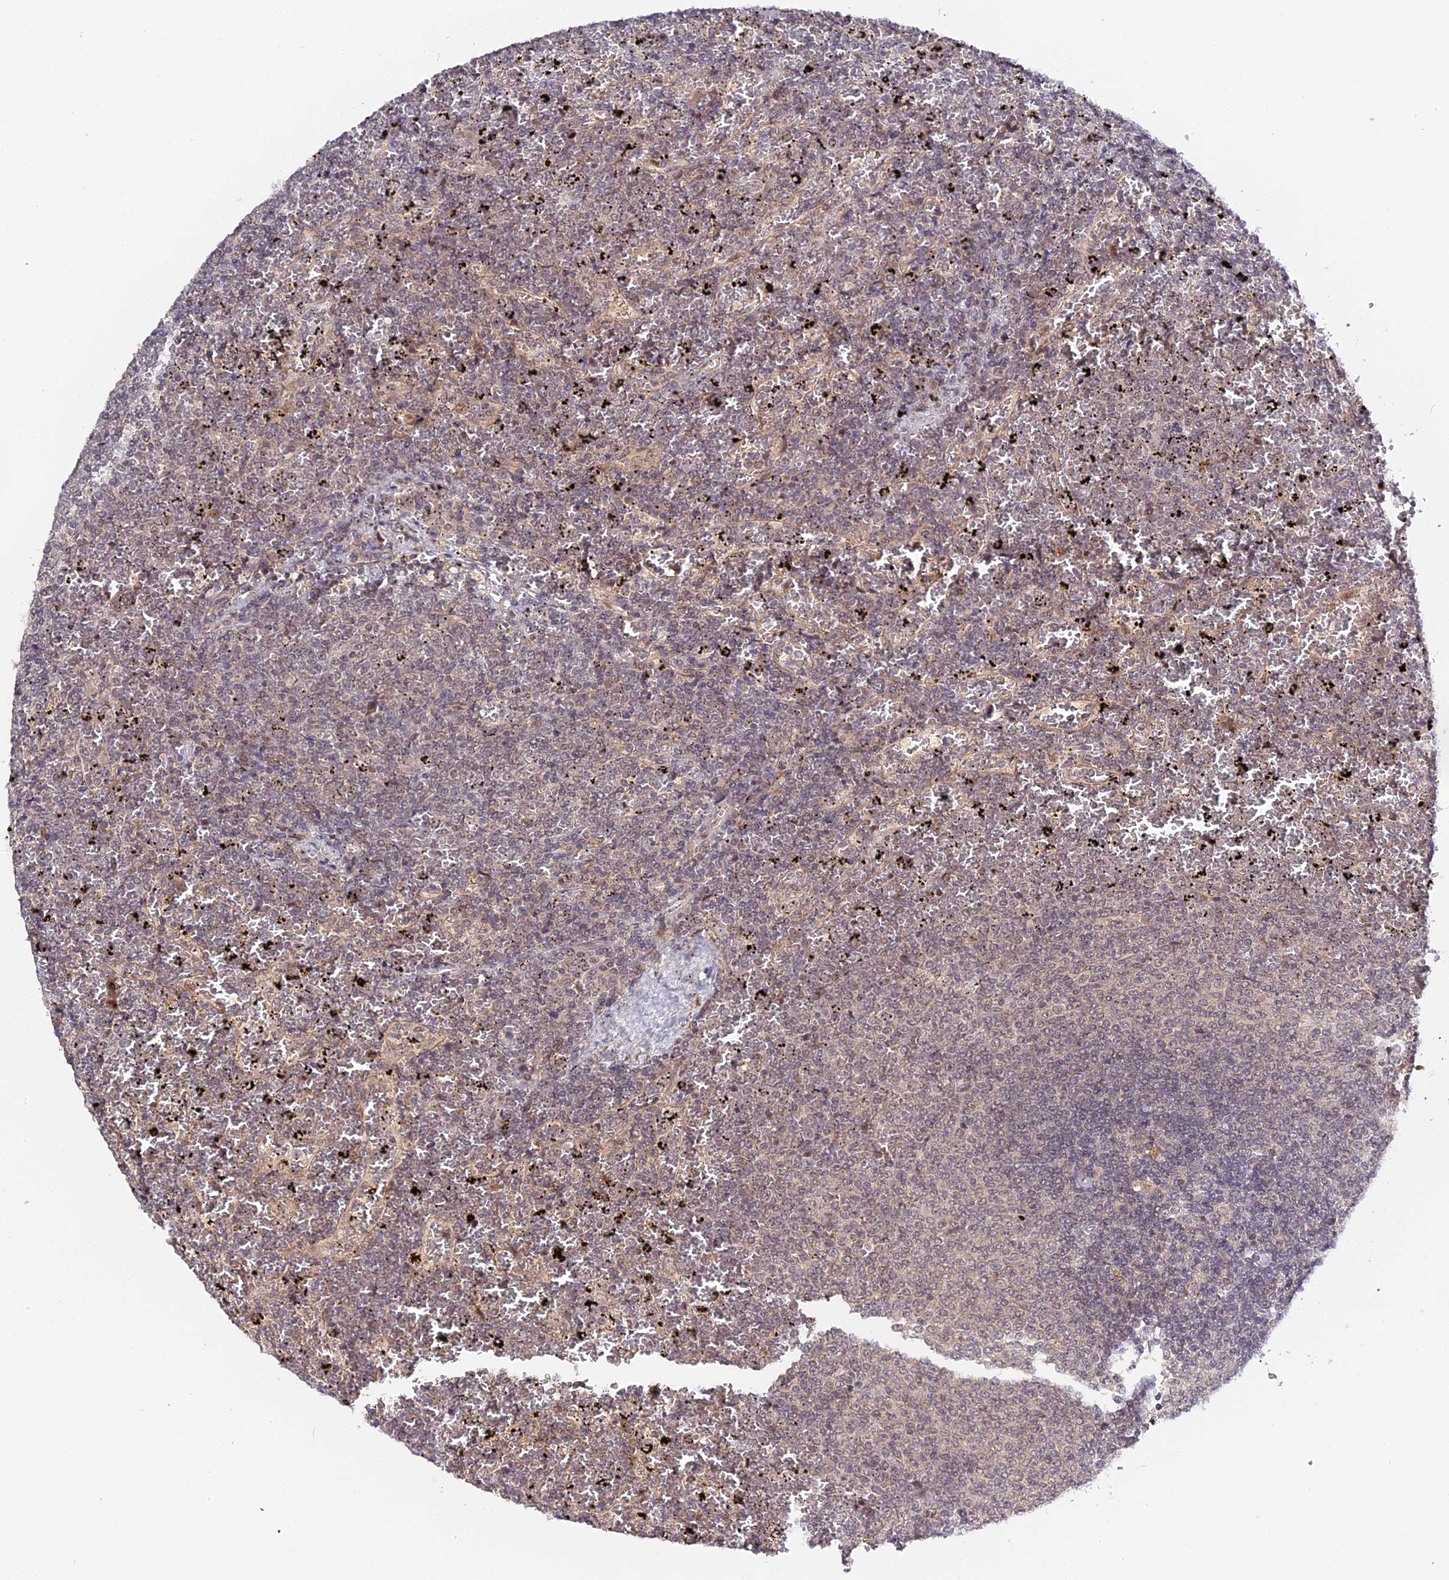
{"staining": {"intensity": "negative", "quantity": "none", "location": "none"}, "tissue": "lymphoma", "cell_type": "Tumor cells", "image_type": "cancer", "snomed": [{"axis": "morphology", "description": "Malignant lymphoma, non-Hodgkin's type, Low grade"}, {"axis": "topography", "description": "Spleen"}], "caption": "Immunohistochemistry (IHC) of human lymphoma reveals no expression in tumor cells.", "gene": "IMPACT", "patient": {"sex": "female", "age": 77}}